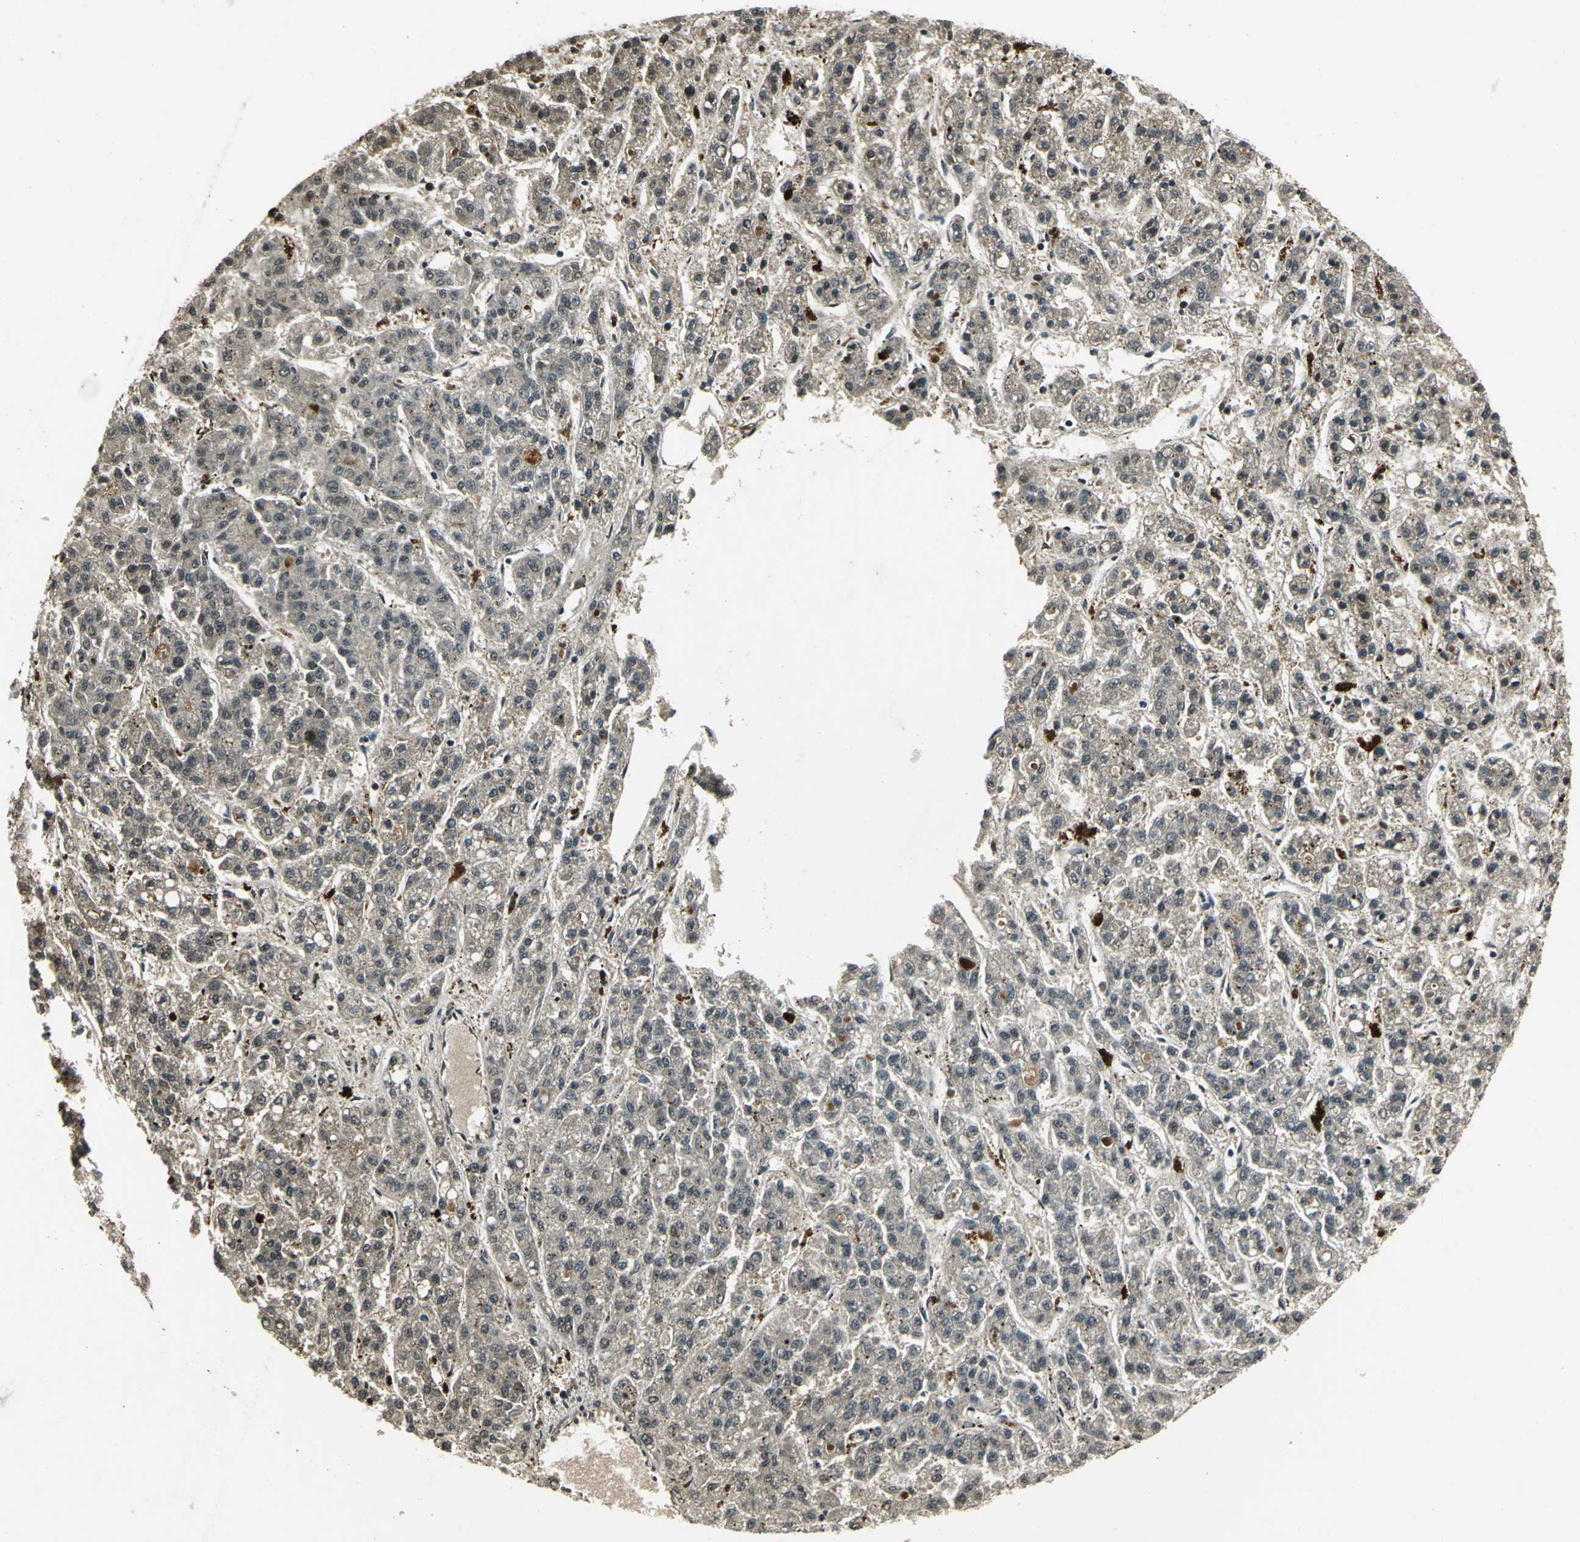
{"staining": {"intensity": "weak", "quantity": "25%-75%", "location": "cytoplasmic/membranous,nuclear"}, "tissue": "liver cancer", "cell_type": "Tumor cells", "image_type": "cancer", "snomed": [{"axis": "morphology", "description": "Carcinoma, Hepatocellular, NOS"}, {"axis": "topography", "description": "Liver"}], "caption": "This photomicrograph reveals IHC staining of human liver cancer (hepatocellular carcinoma), with low weak cytoplasmic/membranous and nuclear expression in about 25%-75% of tumor cells.", "gene": "PPP1R13L", "patient": {"sex": "male", "age": 70}}